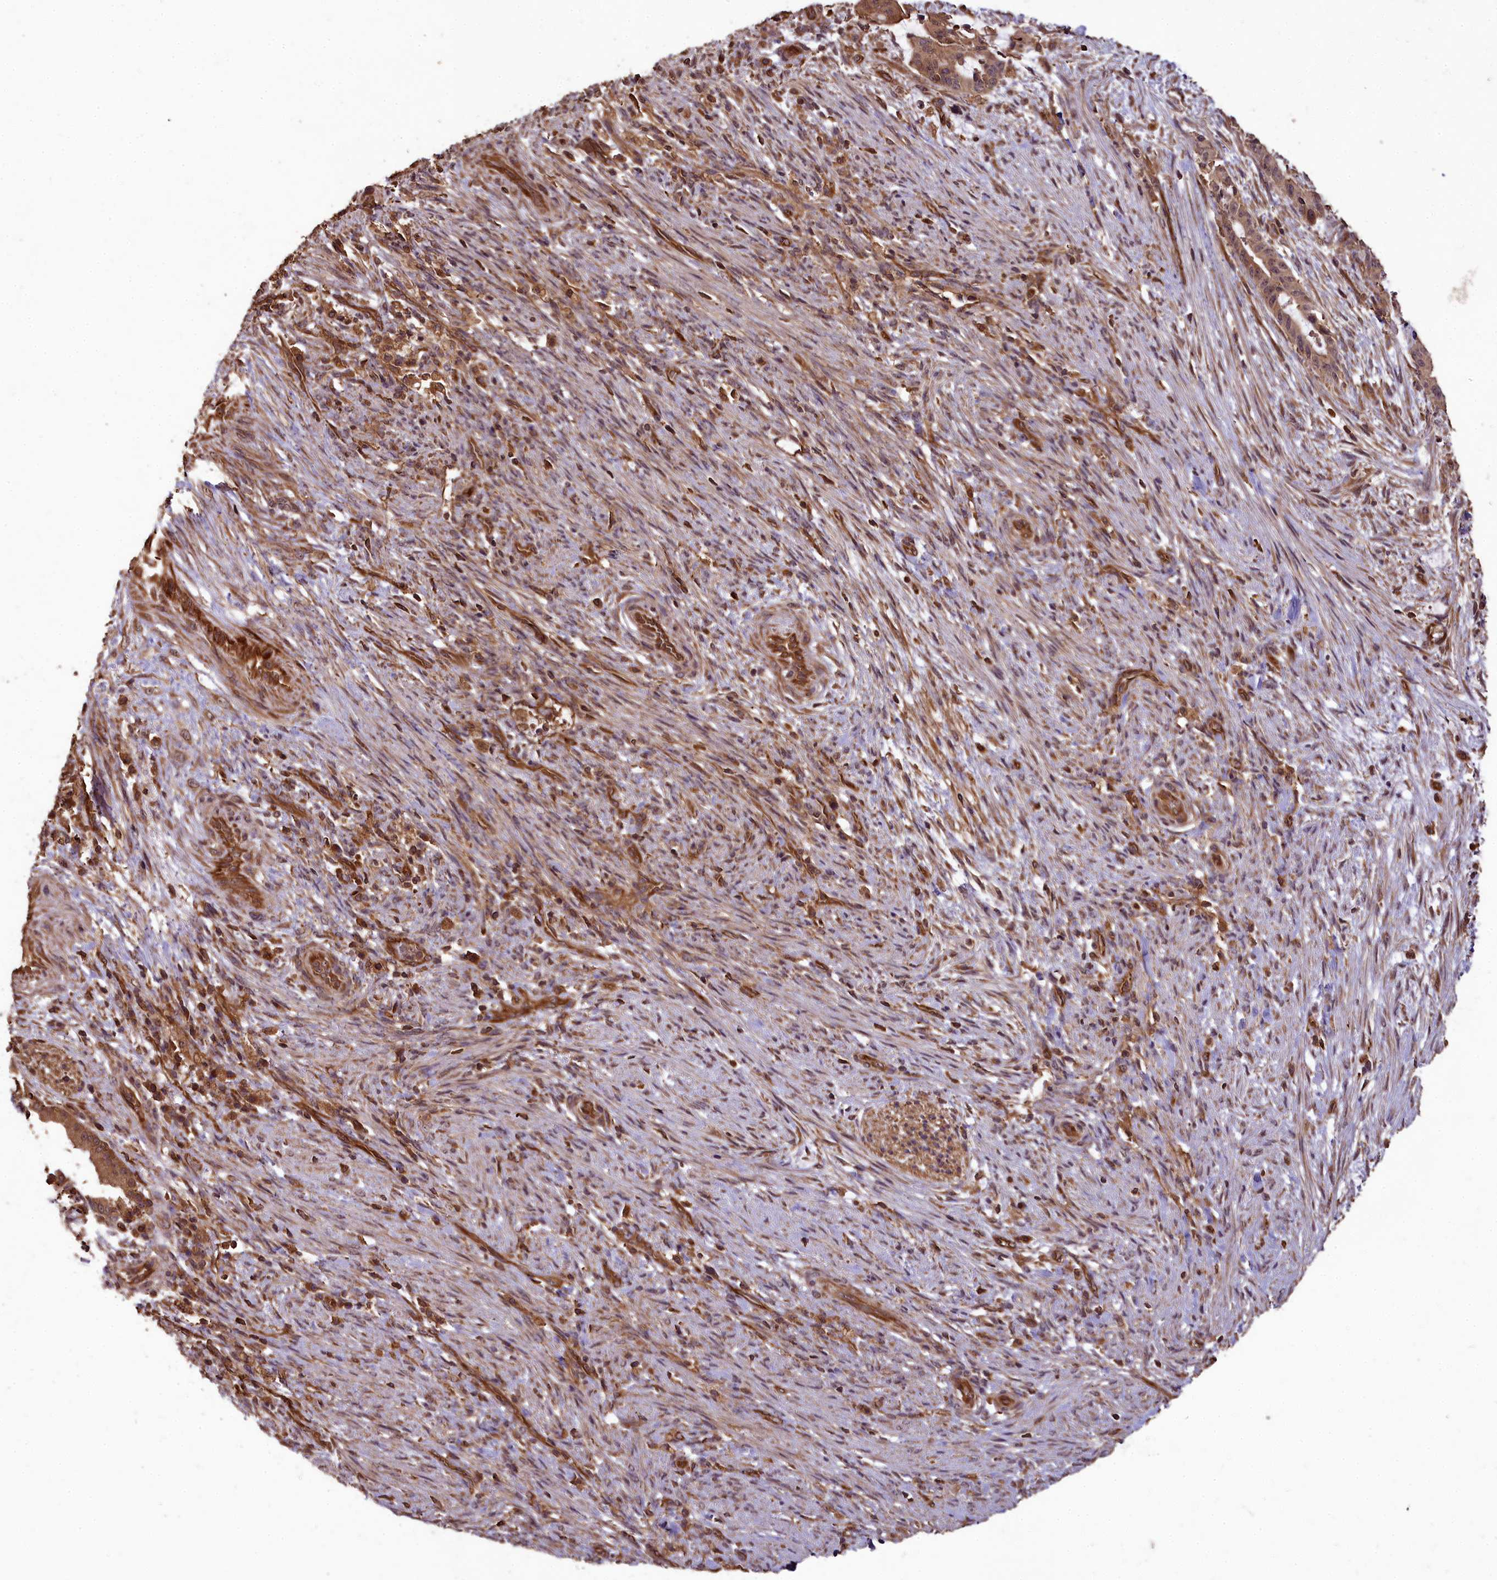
{"staining": {"intensity": "weak", "quantity": ">75%", "location": "cytoplasmic/membranous"}, "tissue": "liver cancer", "cell_type": "Tumor cells", "image_type": "cancer", "snomed": [{"axis": "morphology", "description": "Normal tissue, NOS"}, {"axis": "morphology", "description": "Cholangiocarcinoma"}, {"axis": "topography", "description": "Liver"}, {"axis": "topography", "description": "Peripheral nerve tissue"}], "caption": "Immunohistochemistry (IHC) micrograph of human liver cancer stained for a protein (brown), which demonstrates low levels of weak cytoplasmic/membranous expression in about >75% of tumor cells.", "gene": "TTLL10", "patient": {"sex": "female", "age": 73}}